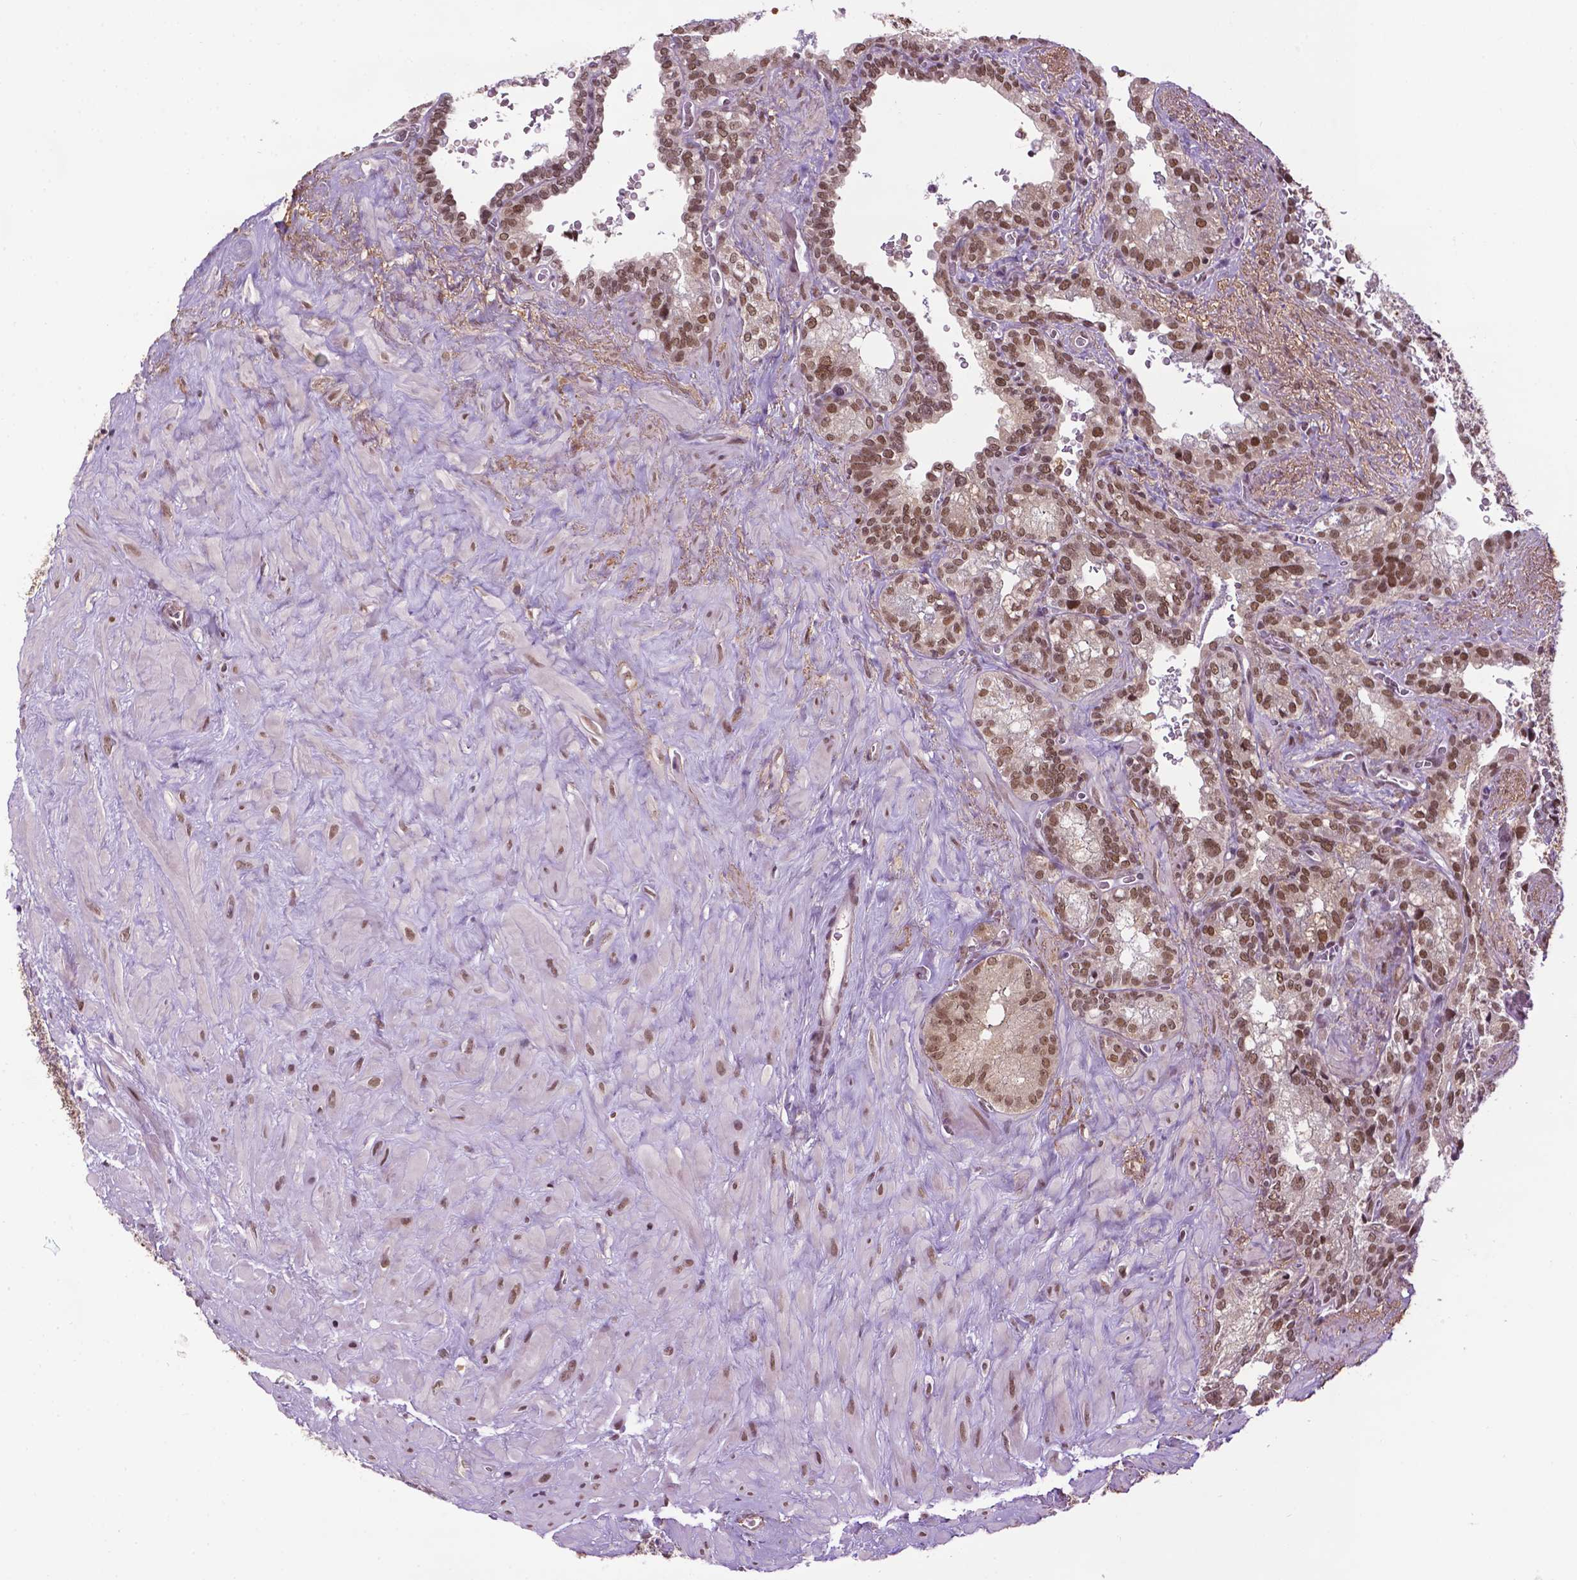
{"staining": {"intensity": "moderate", "quantity": ">75%", "location": "nuclear"}, "tissue": "seminal vesicle", "cell_type": "Glandular cells", "image_type": "normal", "snomed": [{"axis": "morphology", "description": "Normal tissue, NOS"}, {"axis": "topography", "description": "Prostate"}, {"axis": "topography", "description": "Seminal veicle"}], "caption": "This photomicrograph demonstrates immunohistochemistry (IHC) staining of benign human seminal vesicle, with medium moderate nuclear expression in approximately >75% of glandular cells.", "gene": "UBQLN4", "patient": {"sex": "male", "age": 71}}